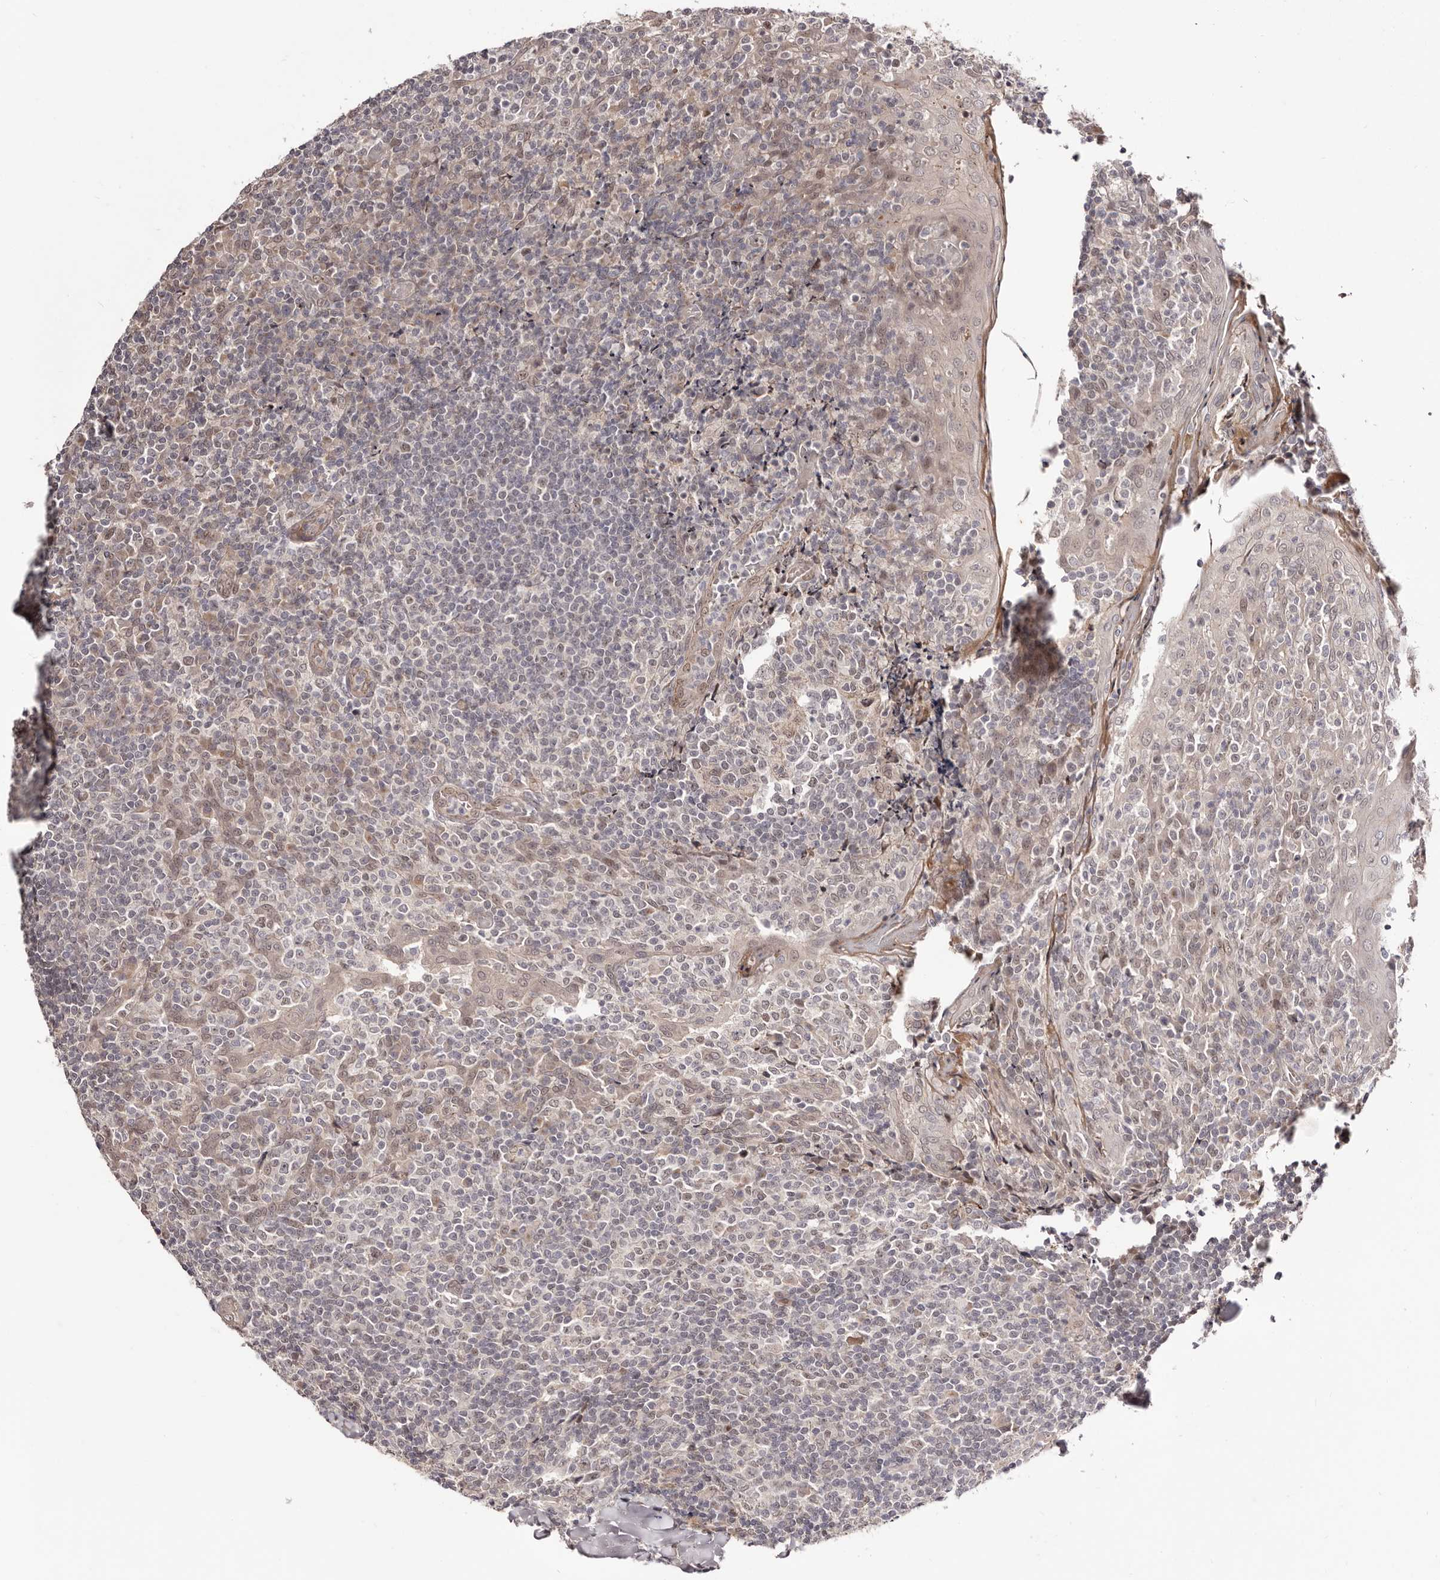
{"staining": {"intensity": "moderate", "quantity": "<25%", "location": "nuclear"}, "tissue": "tonsil", "cell_type": "Germinal center cells", "image_type": "normal", "snomed": [{"axis": "morphology", "description": "Normal tissue, NOS"}, {"axis": "topography", "description": "Tonsil"}], "caption": "Immunohistochemistry (IHC) micrograph of unremarkable tonsil: tonsil stained using immunohistochemistry (IHC) exhibits low levels of moderate protein expression localized specifically in the nuclear of germinal center cells, appearing as a nuclear brown color.", "gene": "EGR3", "patient": {"sex": "female", "age": 19}}